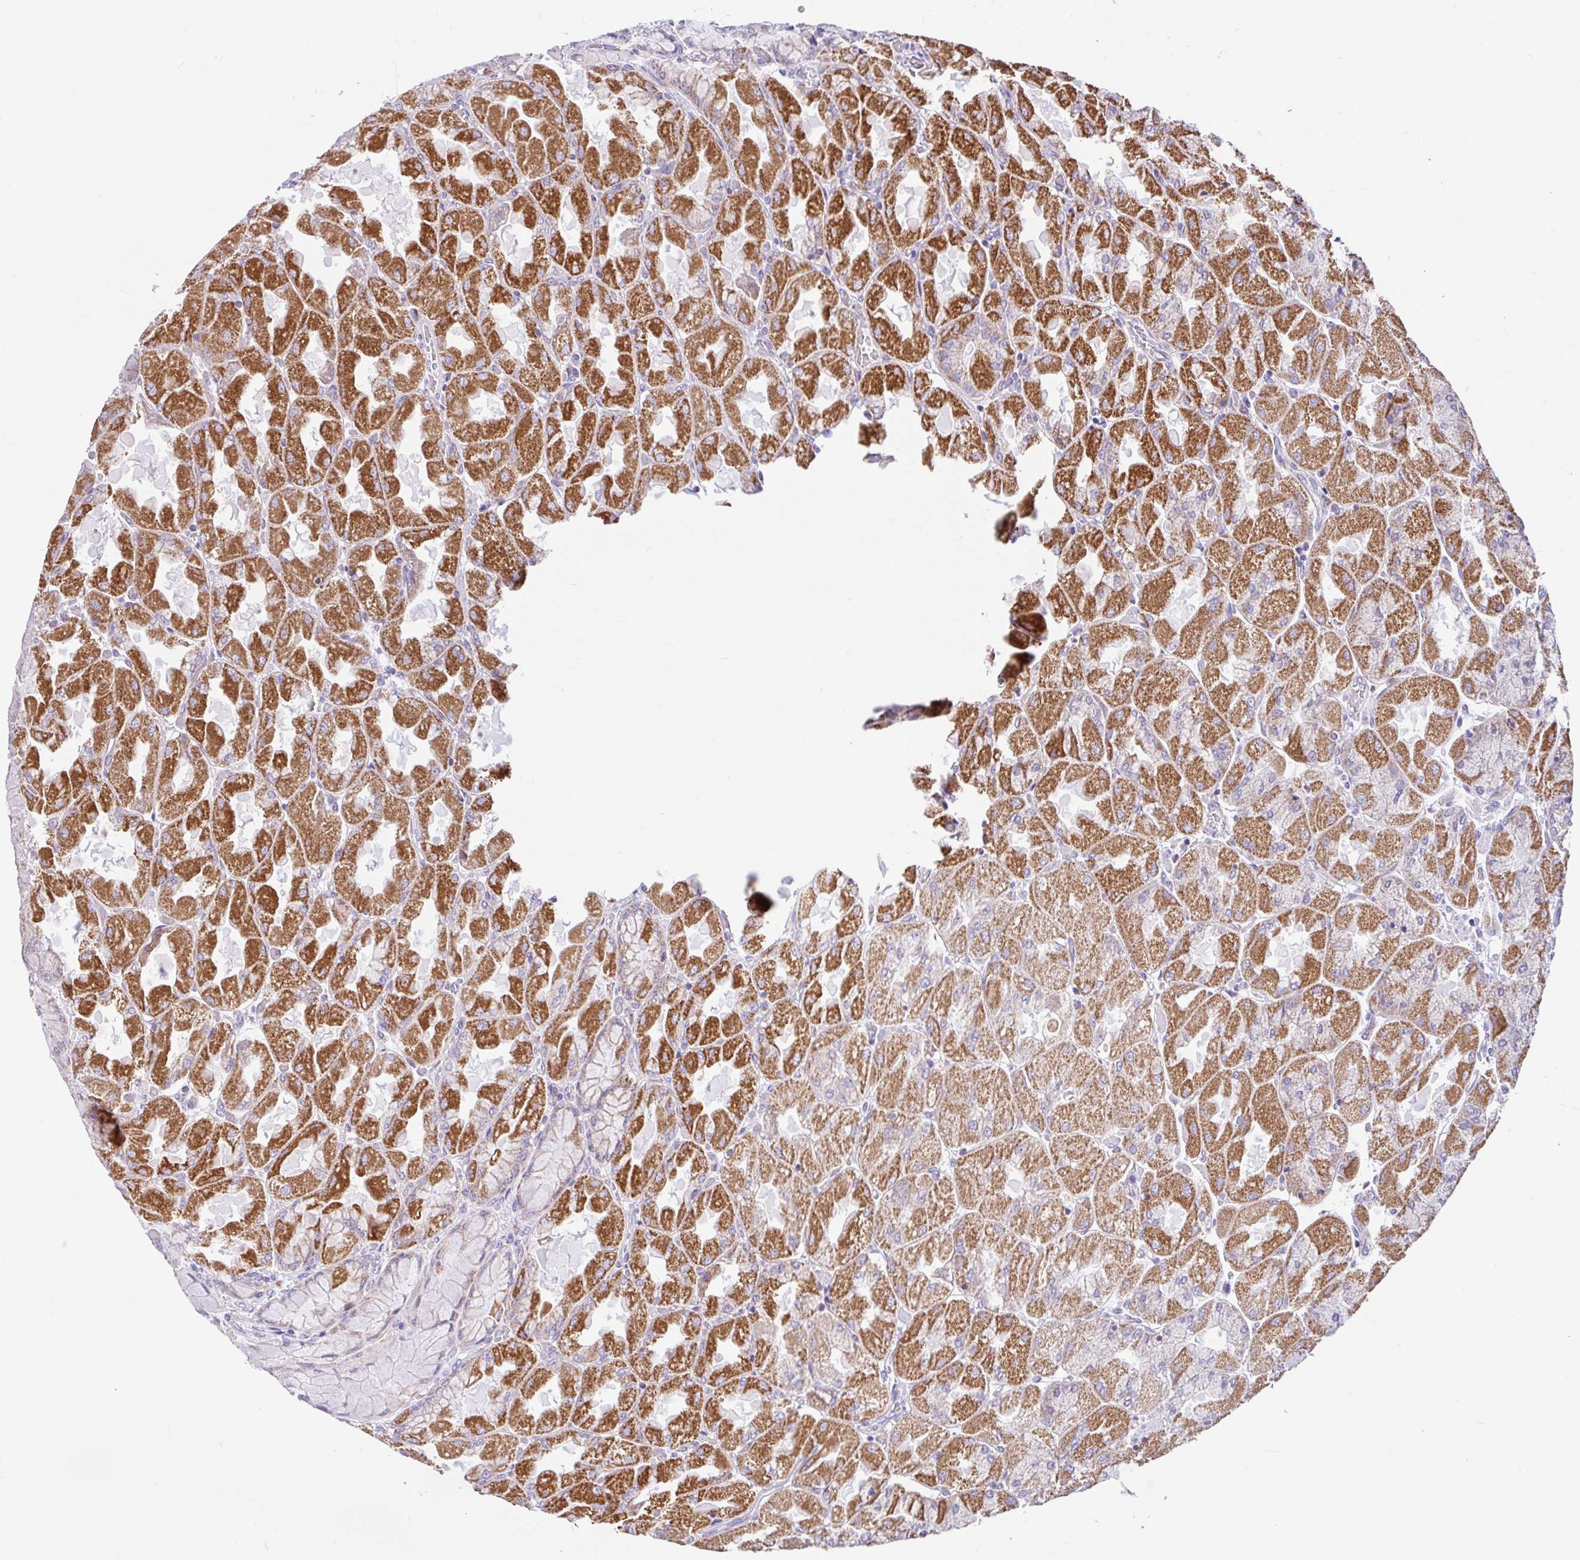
{"staining": {"intensity": "strong", "quantity": "25%-75%", "location": "cytoplasmic/membranous"}, "tissue": "stomach", "cell_type": "Glandular cells", "image_type": "normal", "snomed": [{"axis": "morphology", "description": "Normal tissue, NOS"}, {"axis": "topography", "description": "Stomach"}], "caption": "This micrograph shows benign stomach stained with immunohistochemistry to label a protein in brown. The cytoplasmic/membranous of glandular cells show strong positivity for the protein. Nuclei are counter-stained blue.", "gene": "NDUFS2", "patient": {"sex": "female", "age": 61}}